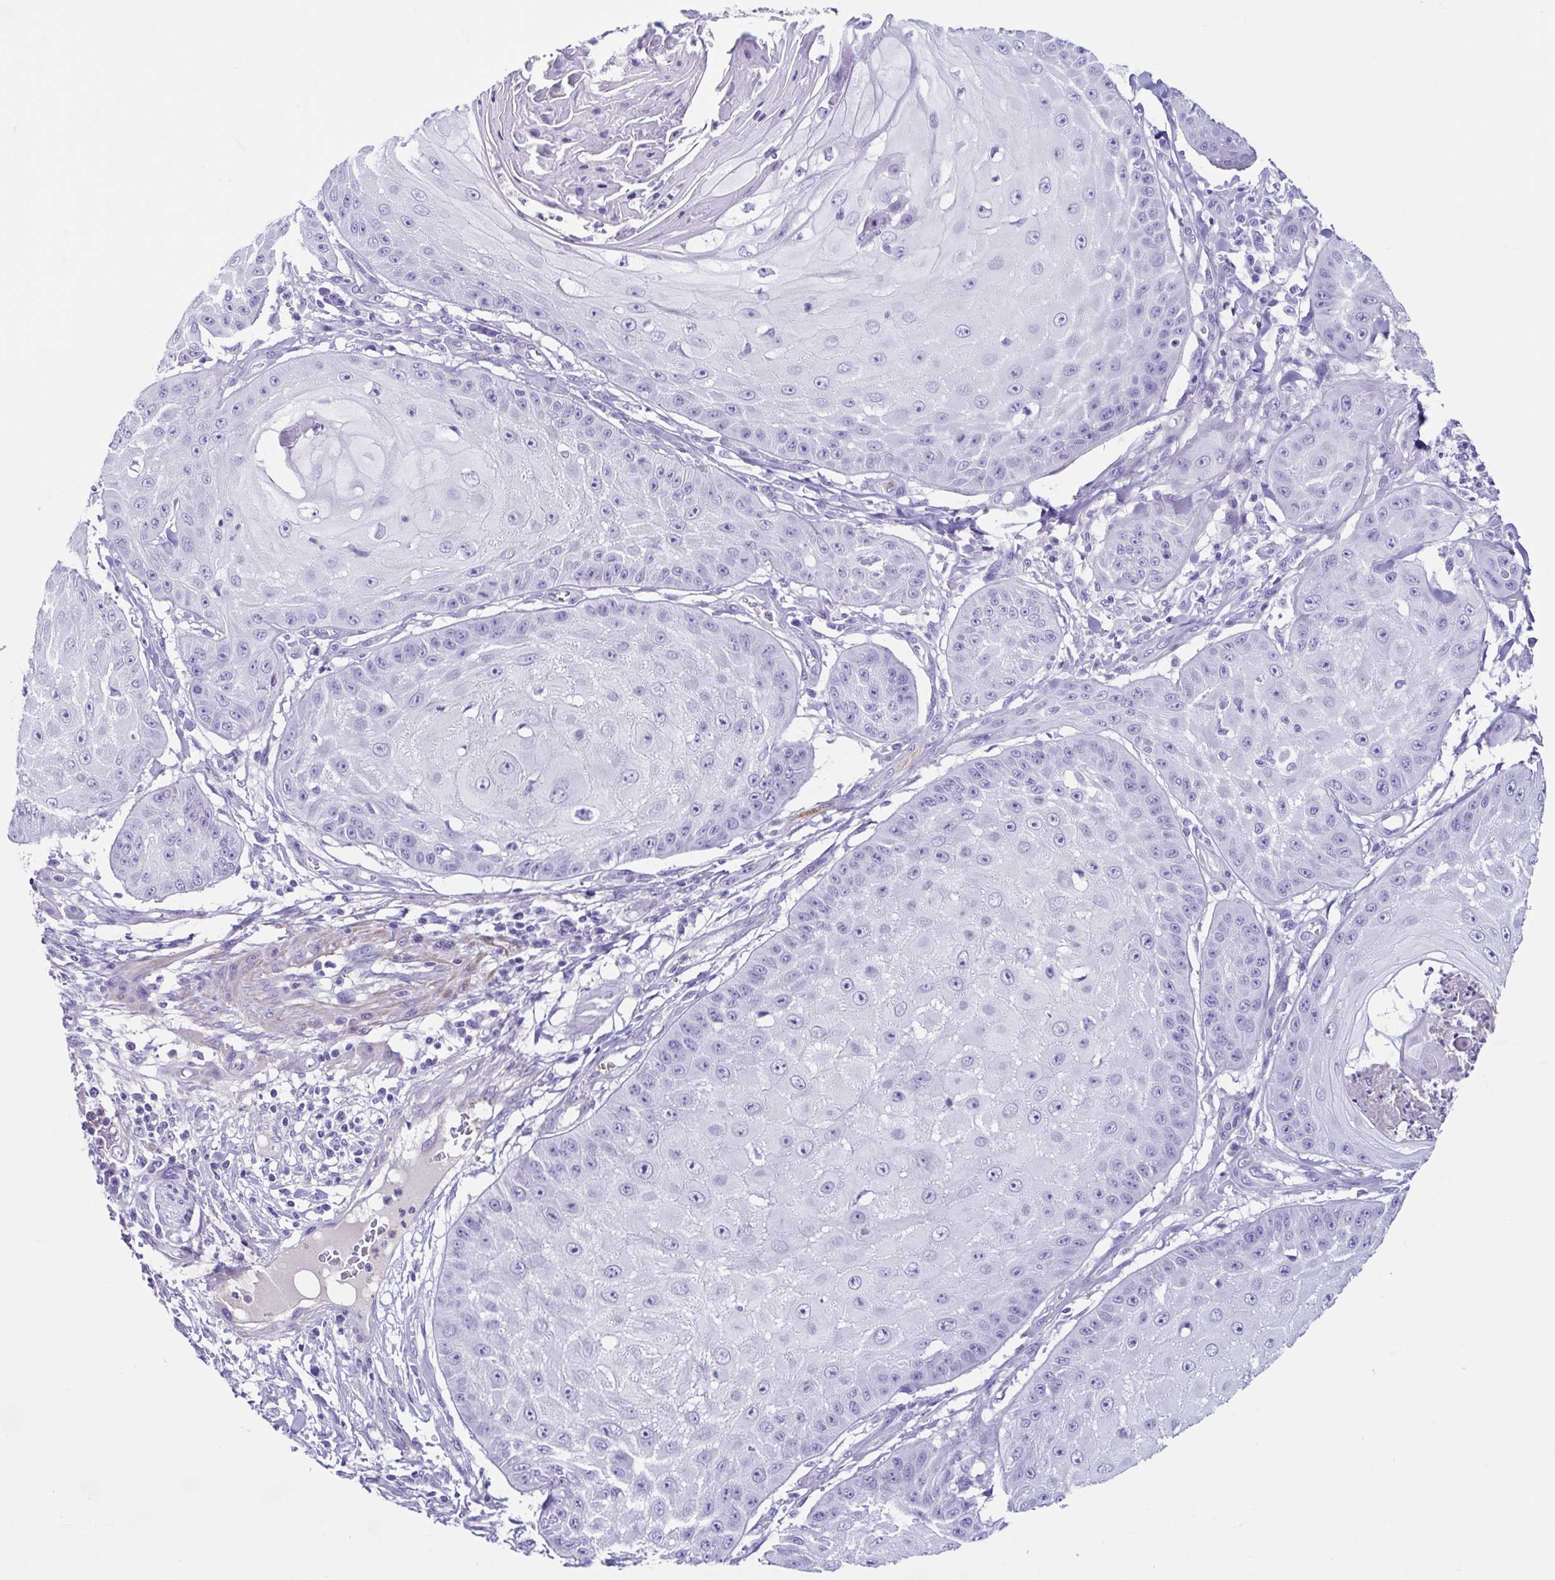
{"staining": {"intensity": "negative", "quantity": "none", "location": "none"}, "tissue": "skin cancer", "cell_type": "Tumor cells", "image_type": "cancer", "snomed": [{"axis": "morphology", "description": "Squamous cell carcinoma, NOS"}, {"axis": "topography", "description": "Skin"}], "caption": "Immunohistochemical staining of skin squamous cell carcinoma reveals no significant positivity in tumor cells.", "gene": "CYP11B1", "patient": {"sex": "male", "age": 70}}